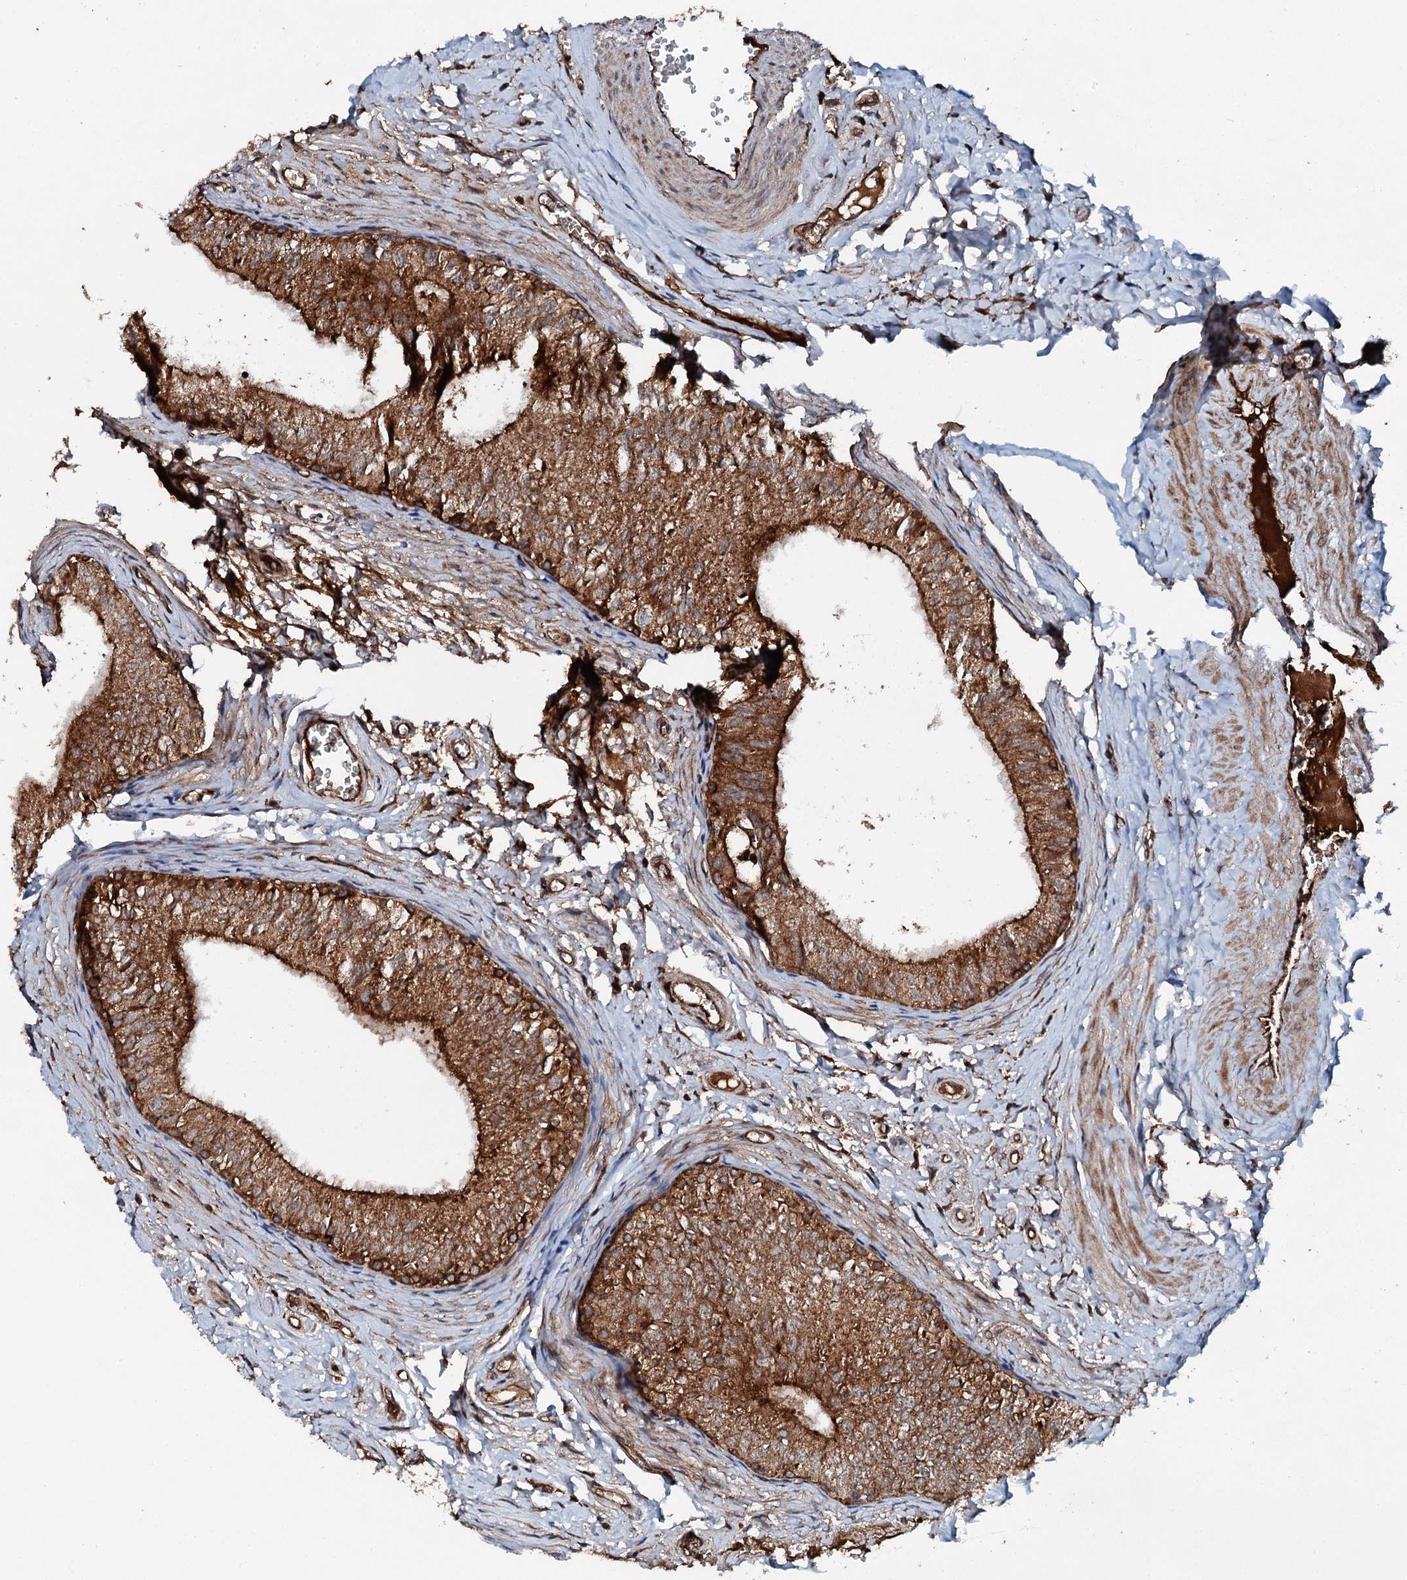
{"staining": {"intensity": "strong", "quantity": ">75%", "location": "cytoplasmic/membranous"}, "tissue": "epididymis", "cell_type": "Glandular cells", "image_type": "normal", "snomed": [{"axis": "morphology", "description": "Normal tissue, NOS"}, {"axis": "topography", "description": "Epididymis"}], "caption": "Immunohistochemistry (DAB (3,3'-diaminobenzidine)) staining of benign epididymis shows strong cytoplasmic/membranous protein positivity in approximately >75% of glandular cells.", "gene": "FLYWCH1", "patient": {"sex": "male", "age": 42}}